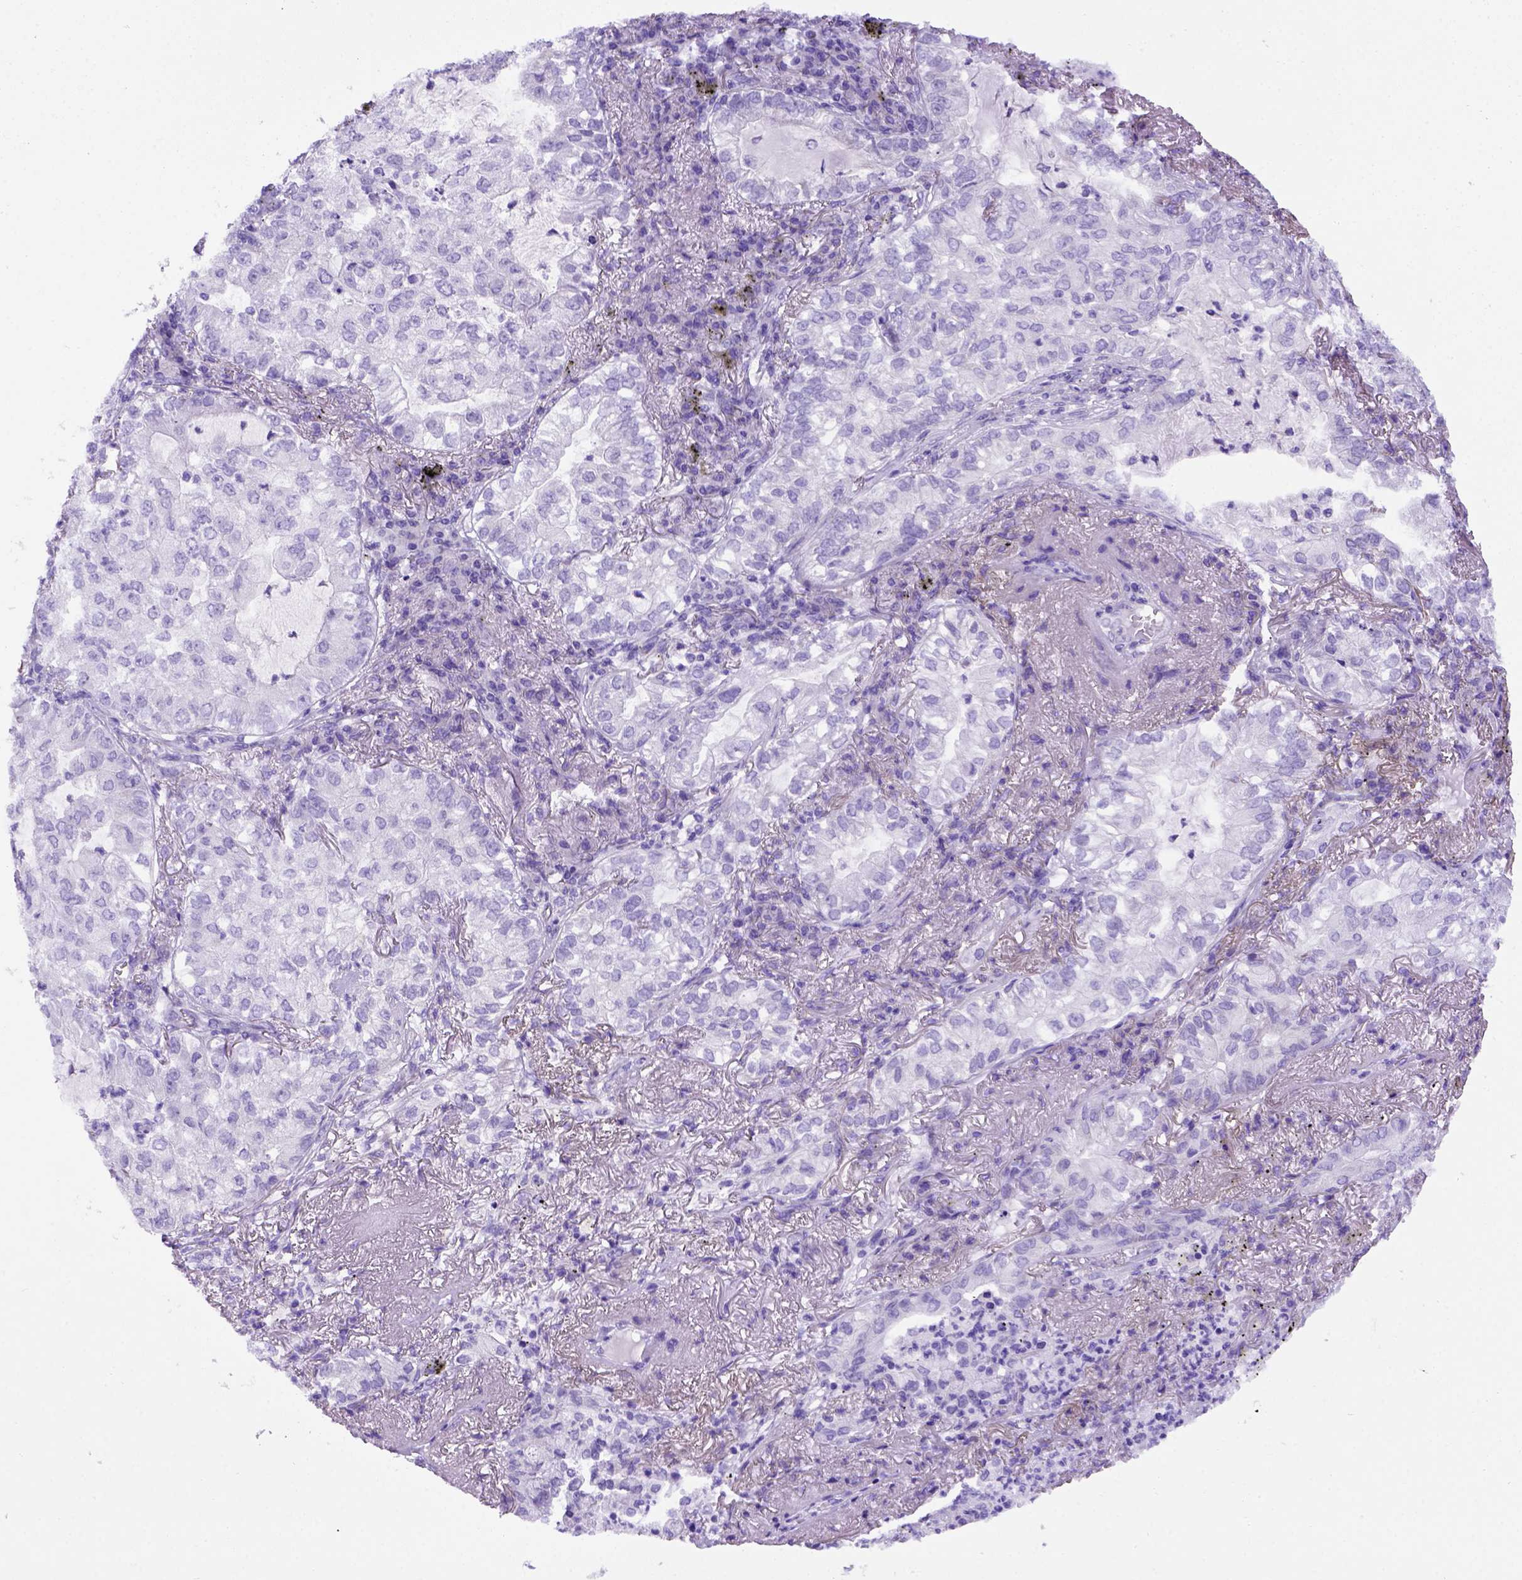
{"staining": {"intensity": "negative", "quantity": "none", "location": "none"}, "tissue": "lung cancer", "cell_type": "Tumor cells", "image_type": "cancer", "snomed": [{"axis": "morphology", "description": "Adenocarcinoma, NOS"}, {"axis": "topography", "description": "Lung"}], "caption": "This is an IHC histopathology image of lung cancer (adenocarcinoma). There is no expression in tumor cells.", "gene": "FOXI1", "patient": {"sex": "female", "age": 73}}